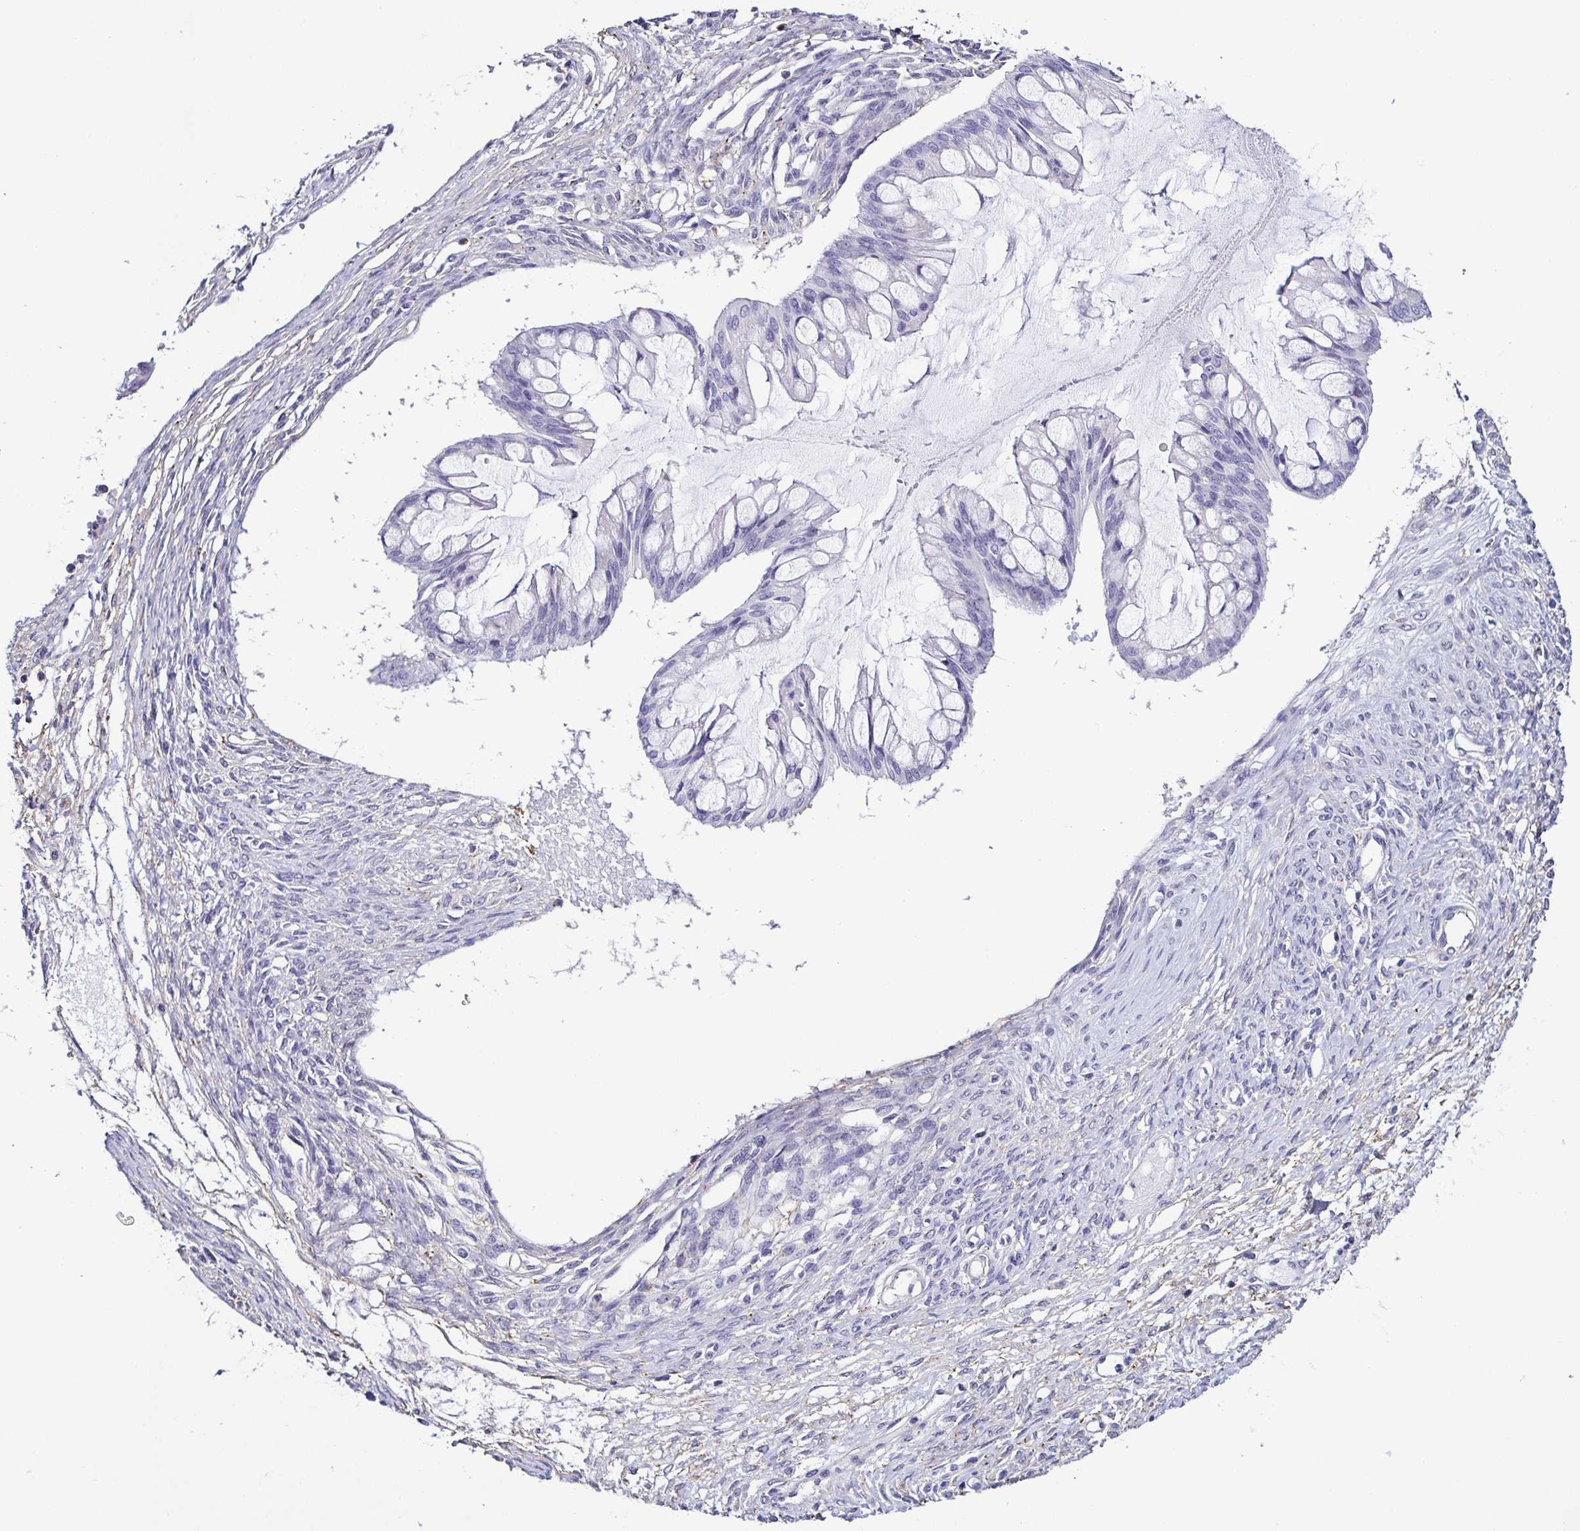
{"staining": {"intensity": "negative", "quantity": "none", "location": "none"}, "tissue": "ovarian cancer", "cell_type": "Tumor cells", "image_type": "cancer", "snomed": [{"axis": "morphology", "description": "Cystadenocarcinoma, mucinous, NOS"}, {"axis": "topography", "description": "Ovary"}], "caption": "Ovarian cancer stained for a protein using immunohistochemistry (IHC) reveals no staining tumor cells.", "gene": "TNNT2", "patient": {"sex": "female", "age": 73}}